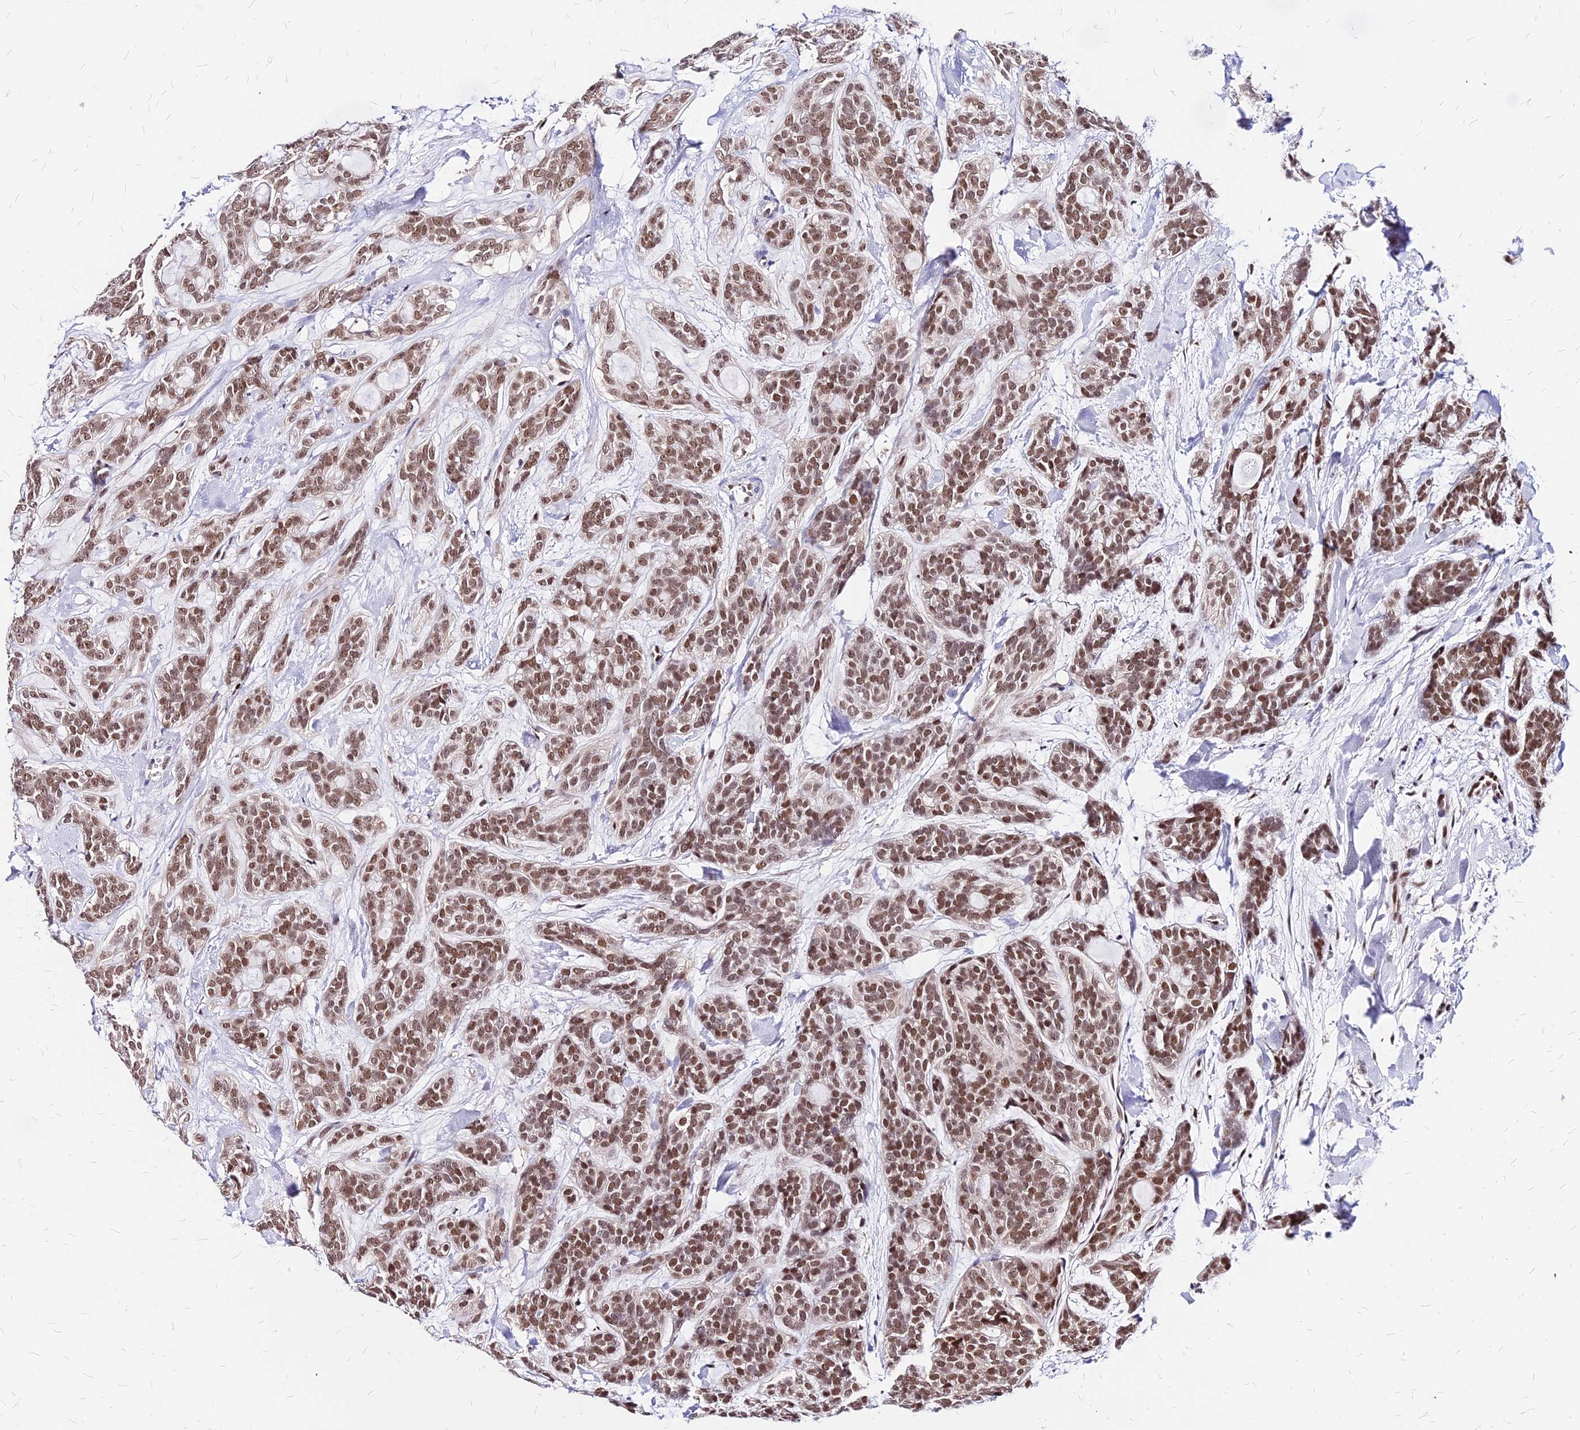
{"staining": {"intensity": "moderate", "quantity": ">75%", "location": "nuclear"}, "tissue": "head and neck cancer", "cell_type": "Tumor cells", "image_type": "cancer", "snomed": [{"axis": "morphology", "description": "Adenocarcinoma, NOS"}, {"axis": "topography", "description": "Head-Neck"}], "caption": "Immunohistochemical staining of human adenocarcinoma (head and neck) shows moderate nuclear protein expression in approximately >75% of tumor cells. (IHC, brightfield microscopy, high magnification).", "gene": "PAXX", "patient": {"sex": "male", "age": 66}}